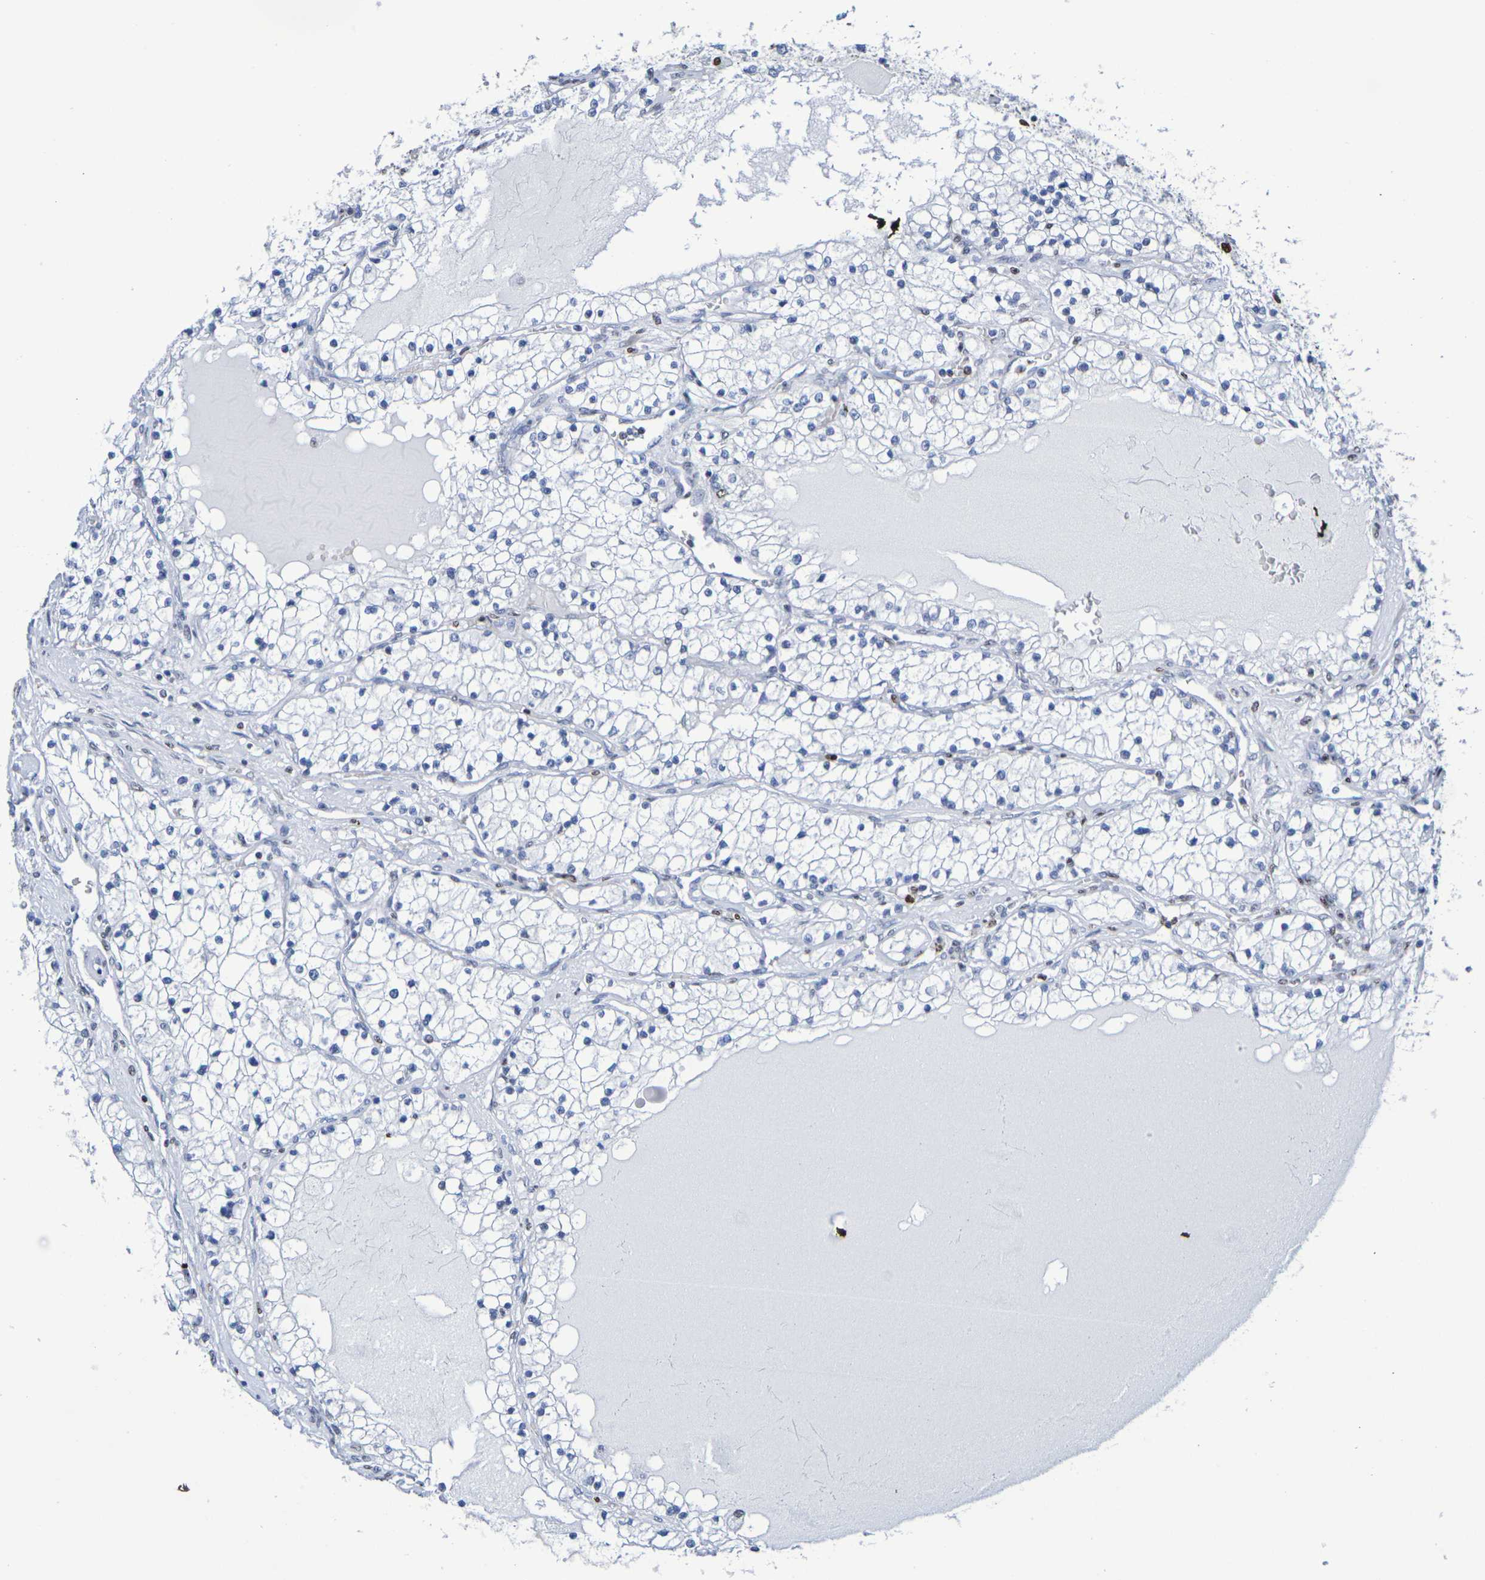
{"staining": {"intensity": "negative", "quantity": "none", "location": "none"}, "tissue": "renal cancer", "cell_type": "Tumor cells", "image_type": "cancer", "snomed": [{"axis": "morphology", "description": "Adenocarcinoma, NOS"}, {"axis": "topography", "description": "Kidney"}], "caption": "This is an immunohistochemistry histopathology image of human renal cancer. There is no positivity in tumor cells.", "gene": "H1-5", "patient": {"sex": "male", "age": 68}}